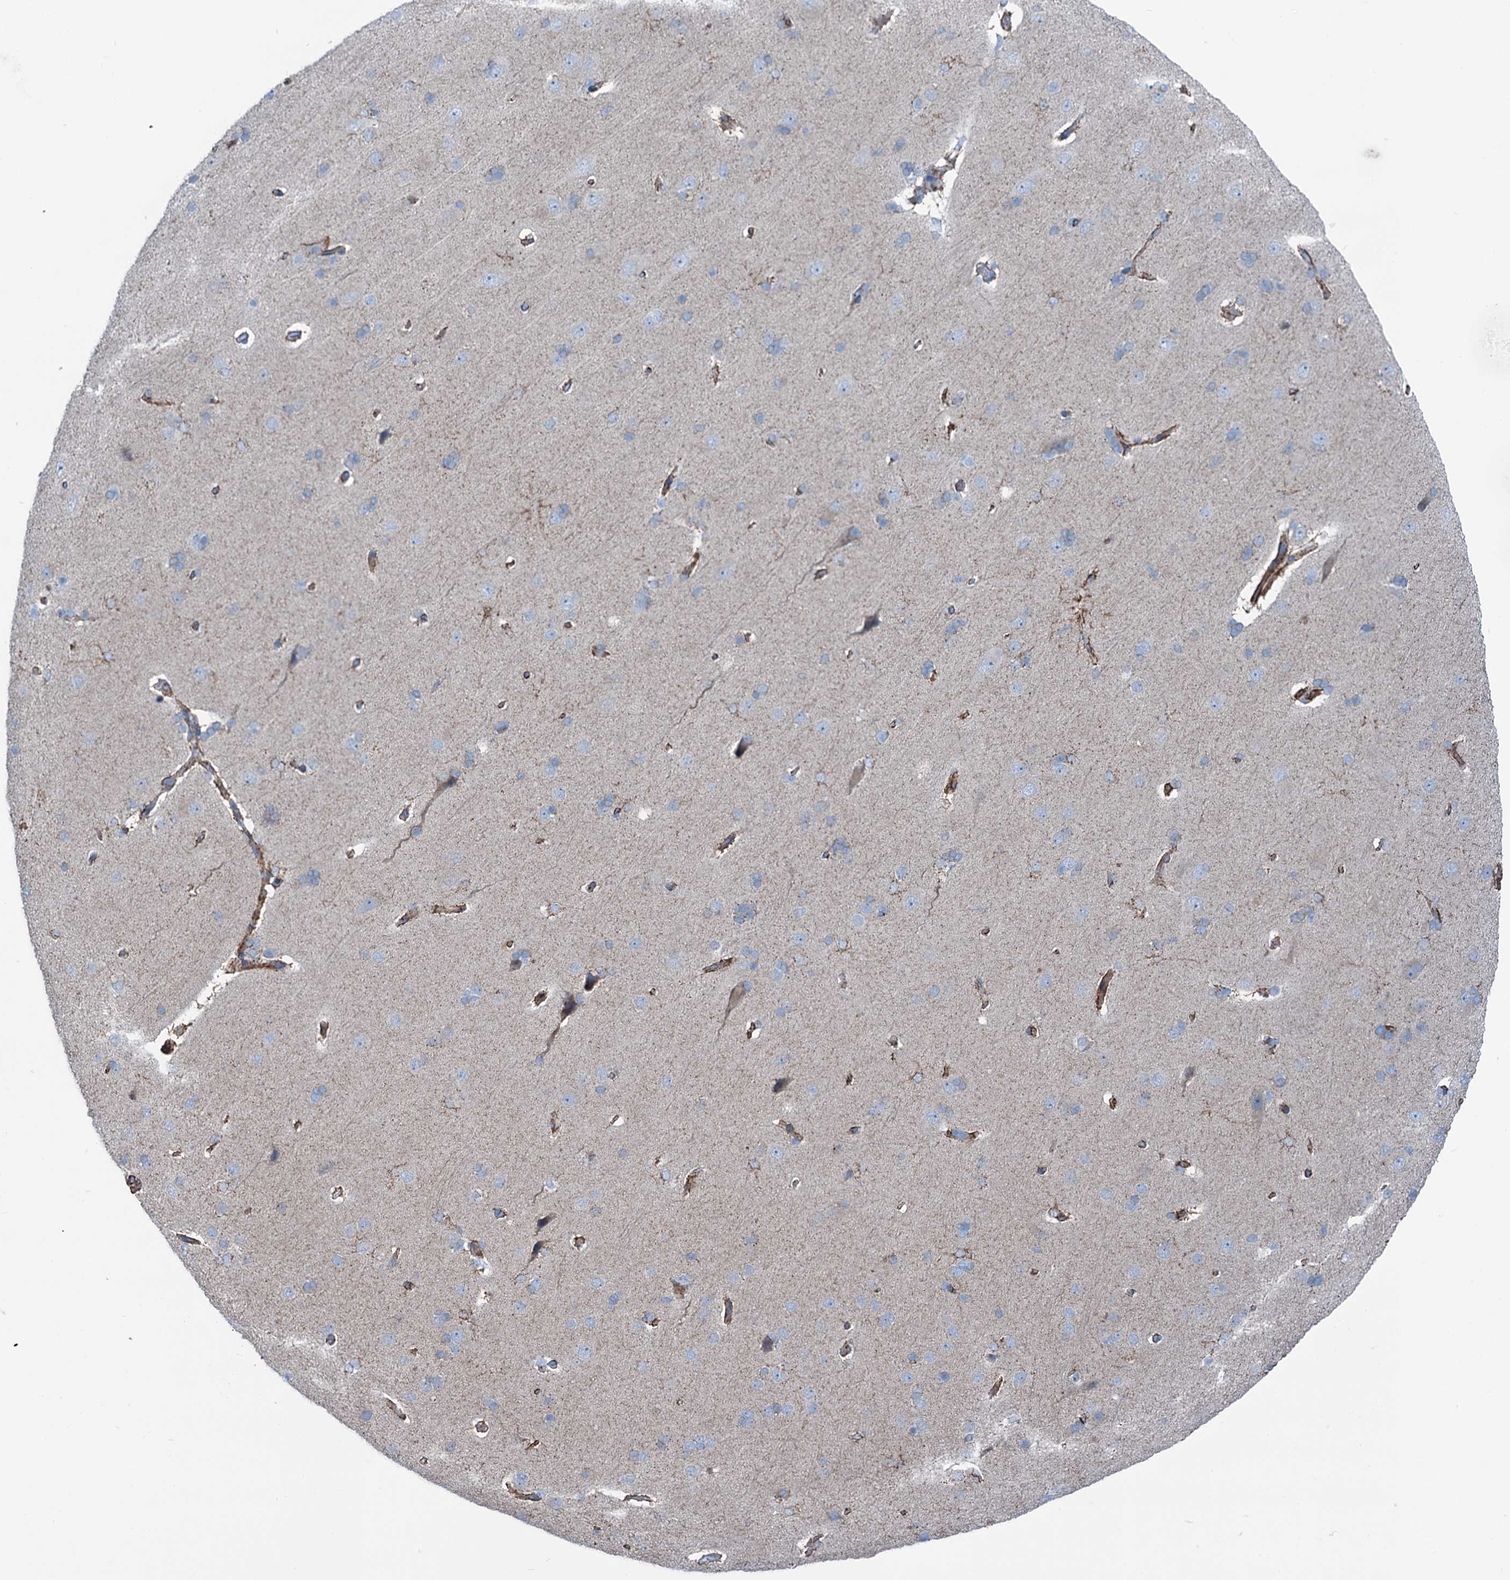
{"staining": {"intensity": "strong", "quantity": ">75%", "location": "cytoplasmic/membranous"}, "tissue": "cerebral cortex", "cell_type": "Endothelial cells", "image_type": "normal", "snomed": [{"axis": "morphology", "description": "Normal tissue, NOS"}, {"axis": "topography", "description": "Cerebral cortex"}], "caption": "Immunohistochemical staining of benign cerebral cortex demonstrates >75% levels of strong cytoplasmic/membranous protein positivity in about >75% of endothelial cells. The staining was performed using DAB to visualize the protein expression in brown, while the nuclei were stained in blue with hematoxylin (Magnification: 20x).", "gene": "CALCOCO1", "patient": {"sex": "male", "age": 62}}